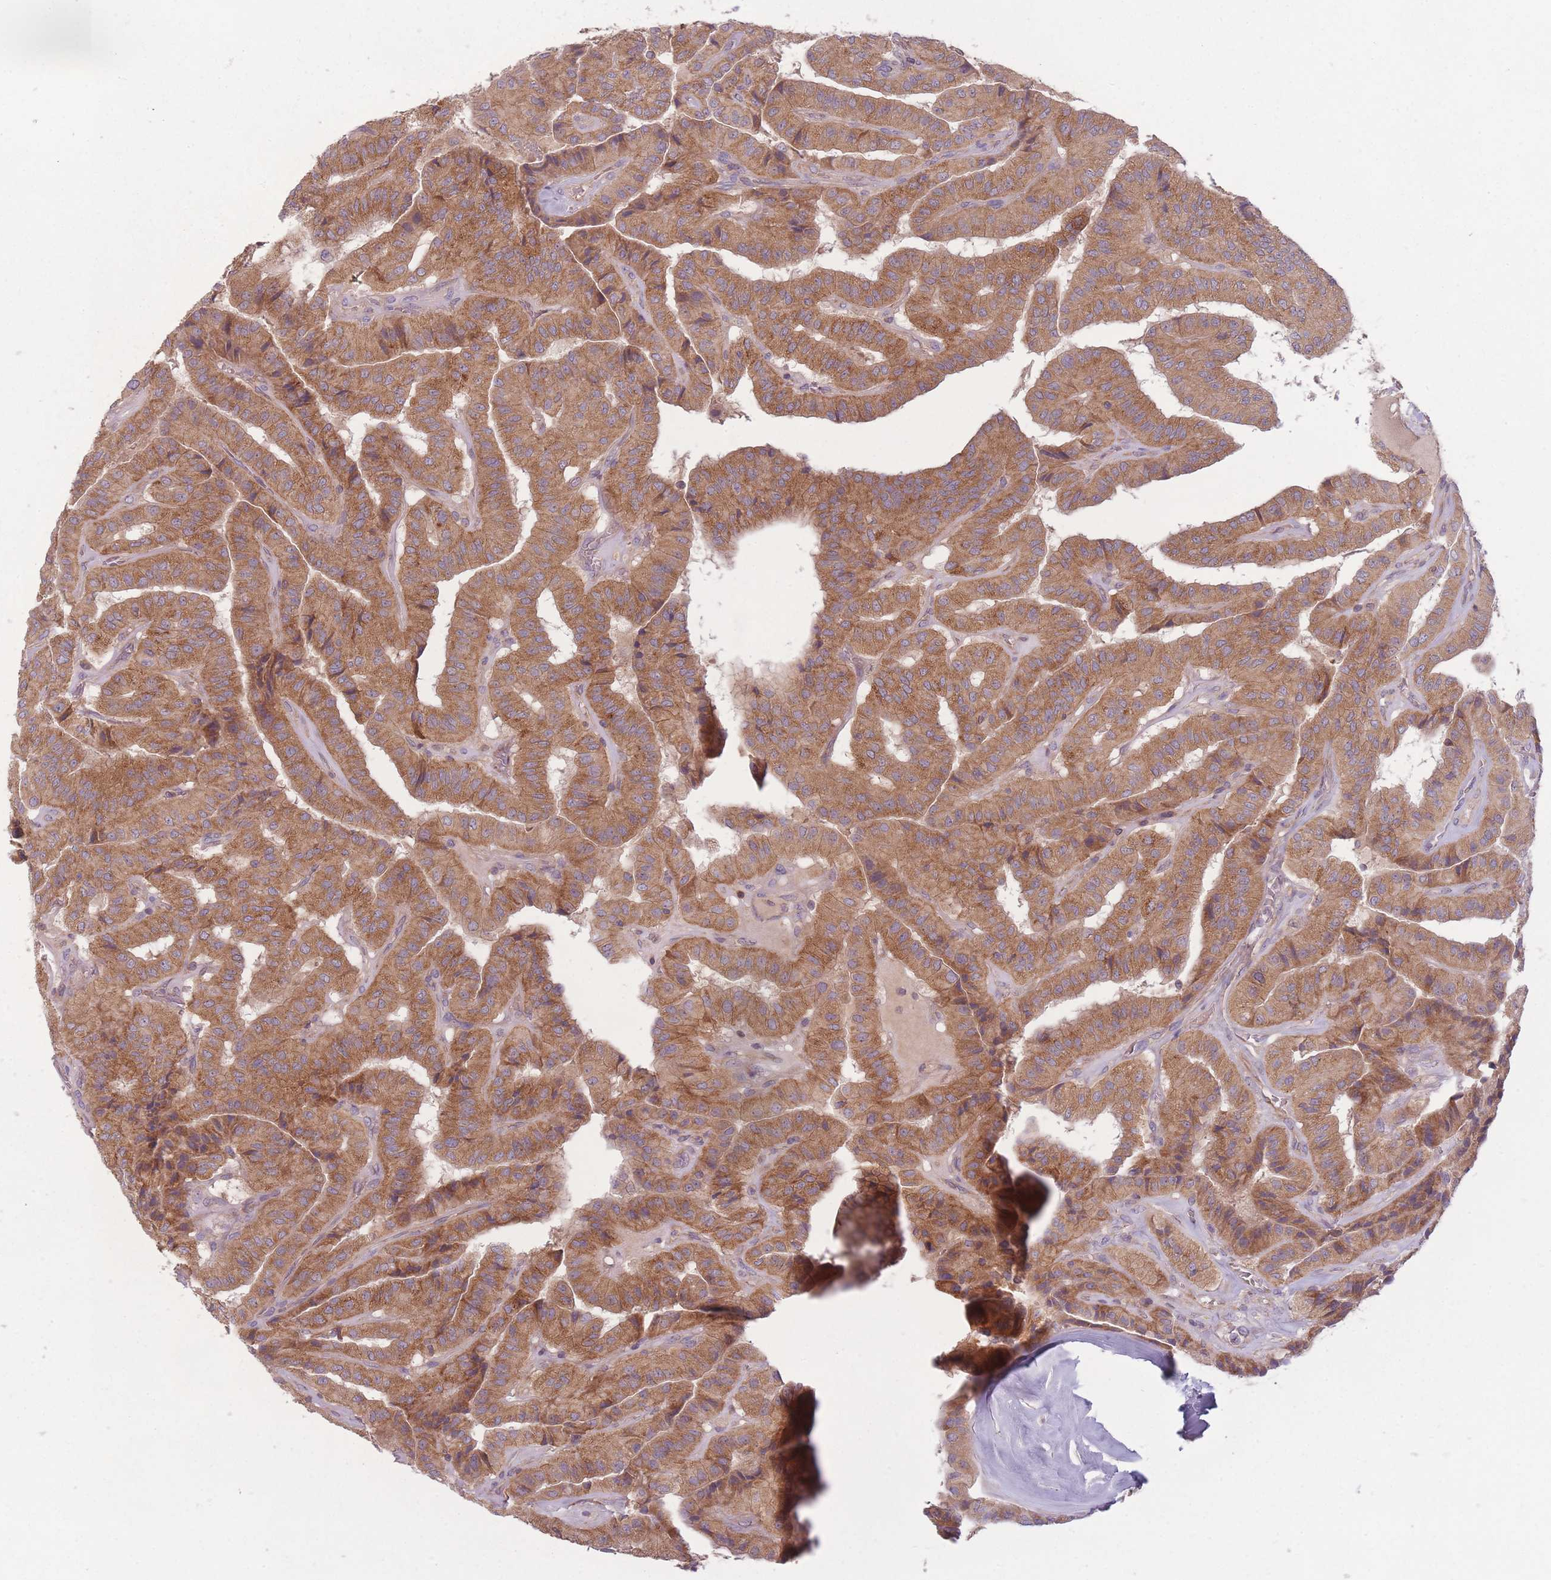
{"staining": {"intensity": "strong", "quantity": ">75%", "location": "cytoplasmic/membranous"}, "tissue": "thyroid cancer", "cell_type": "Tumor cells", "image_type": "cancer", "snomed": [{"axis": "morphology", "description": "Normal tissue, NOS"}, {"axis": "morphology", "description": "Papillary adenocarcinoma, NOS"}, {"axis": "topography", "description": "Thyroid gland"}], "caption": "Immunohistochemical staining of papillary adenocarcinoma (thyroid) displays high levels of strong cytoplasmic/membranous staining in about >75% of tumor cells.", "gene": "NT5DC2", "patient": {"sex": "female", "age": 59}}